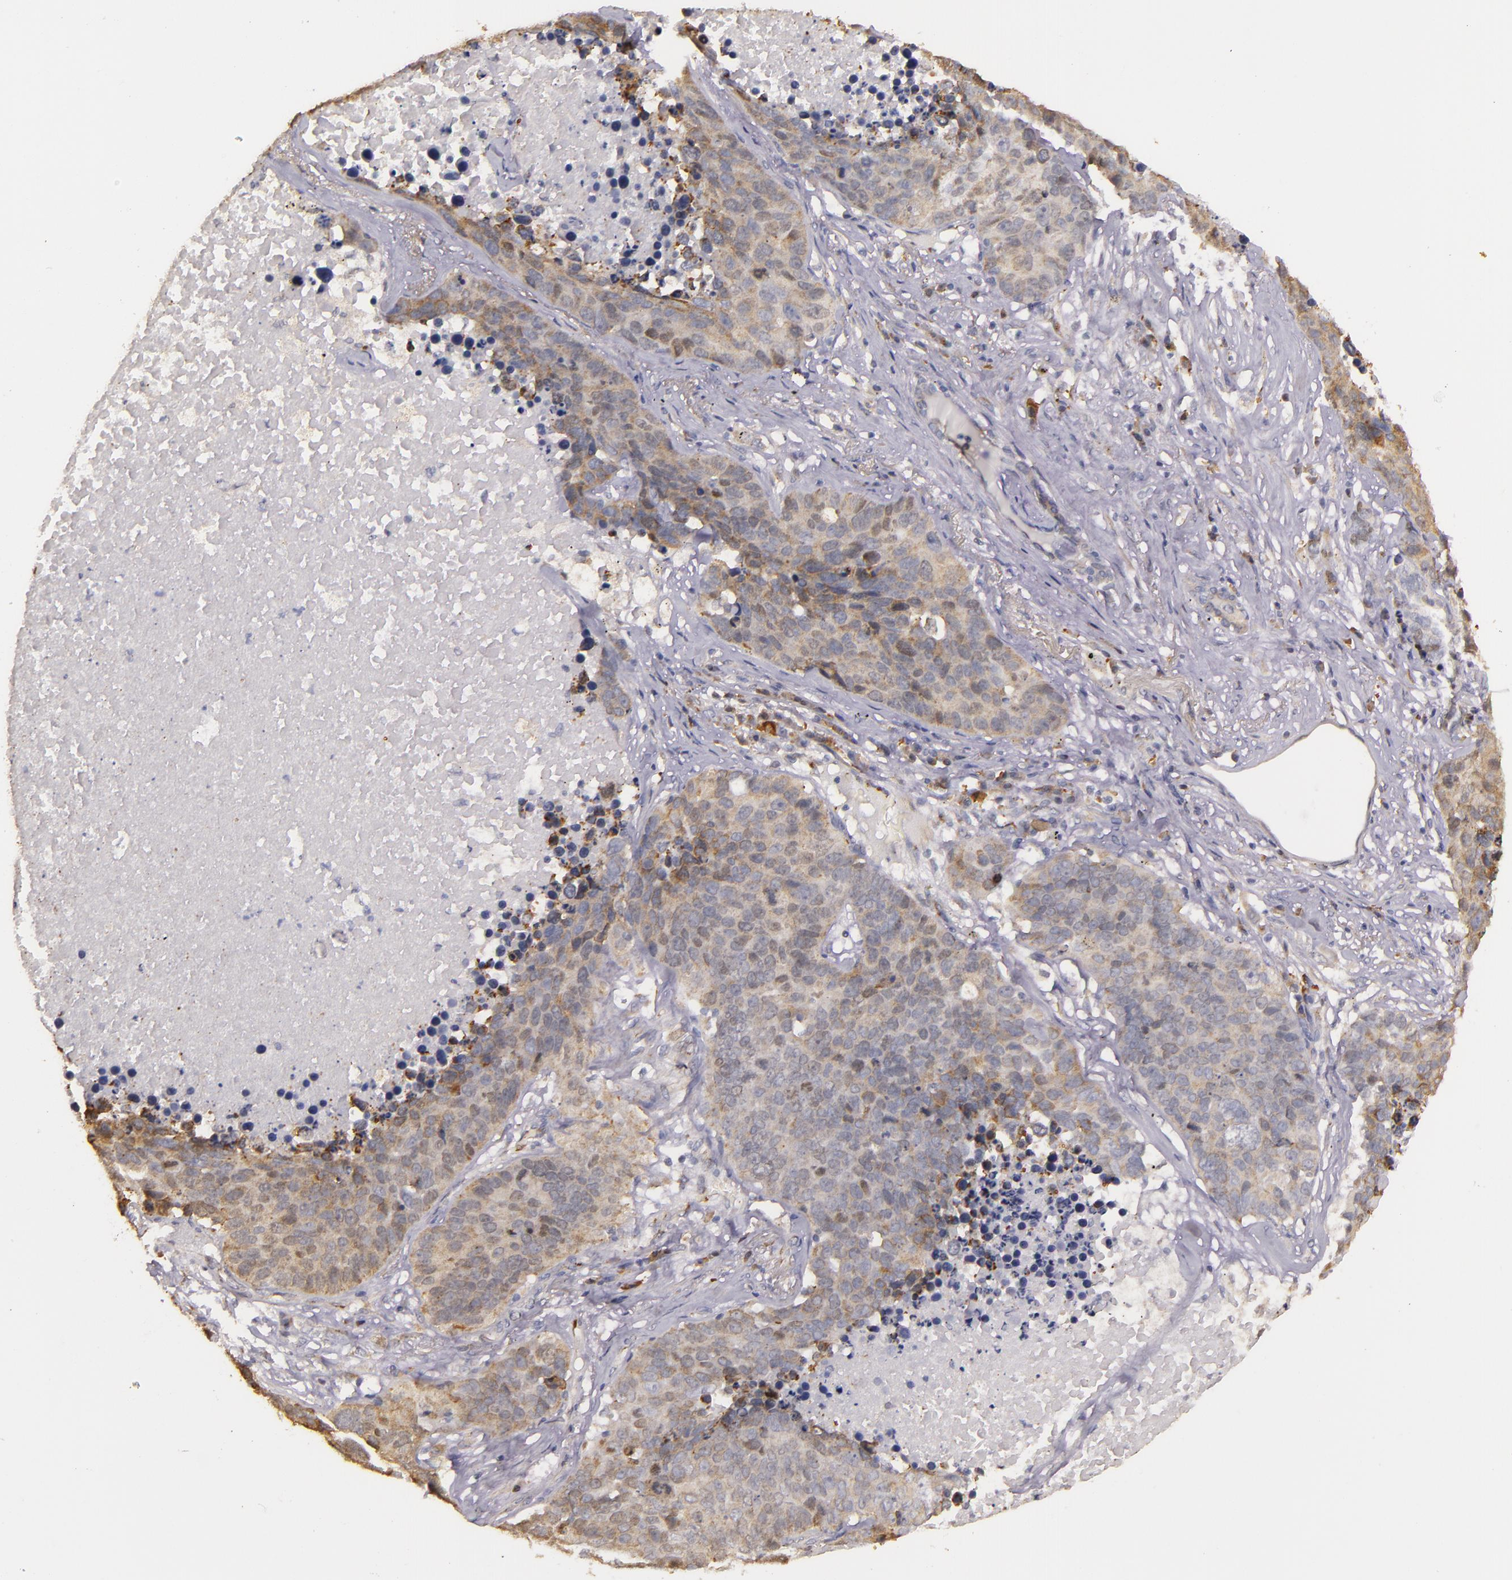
{"staining": {"intensity": "weak", "quantity": "25%-75%", "location": "cytoplasmic/membranous"}, "tissue": "lung cancer", "cell_type": "Tumor cells", "image_type": "cancer", "snomed": [{"axis": "morphology", "description": "Carcinoid, malignant, NOS"}, {"axis": "topography", "description": "Lung"}], "caption": "Tumor cells demonstrate low levels of weak cytoplasmic/membranous staining in about 25%-75% of cells in human lung cancer.", "gene": "SYTL4", "patient": {"sex": "male", "age": 60}}